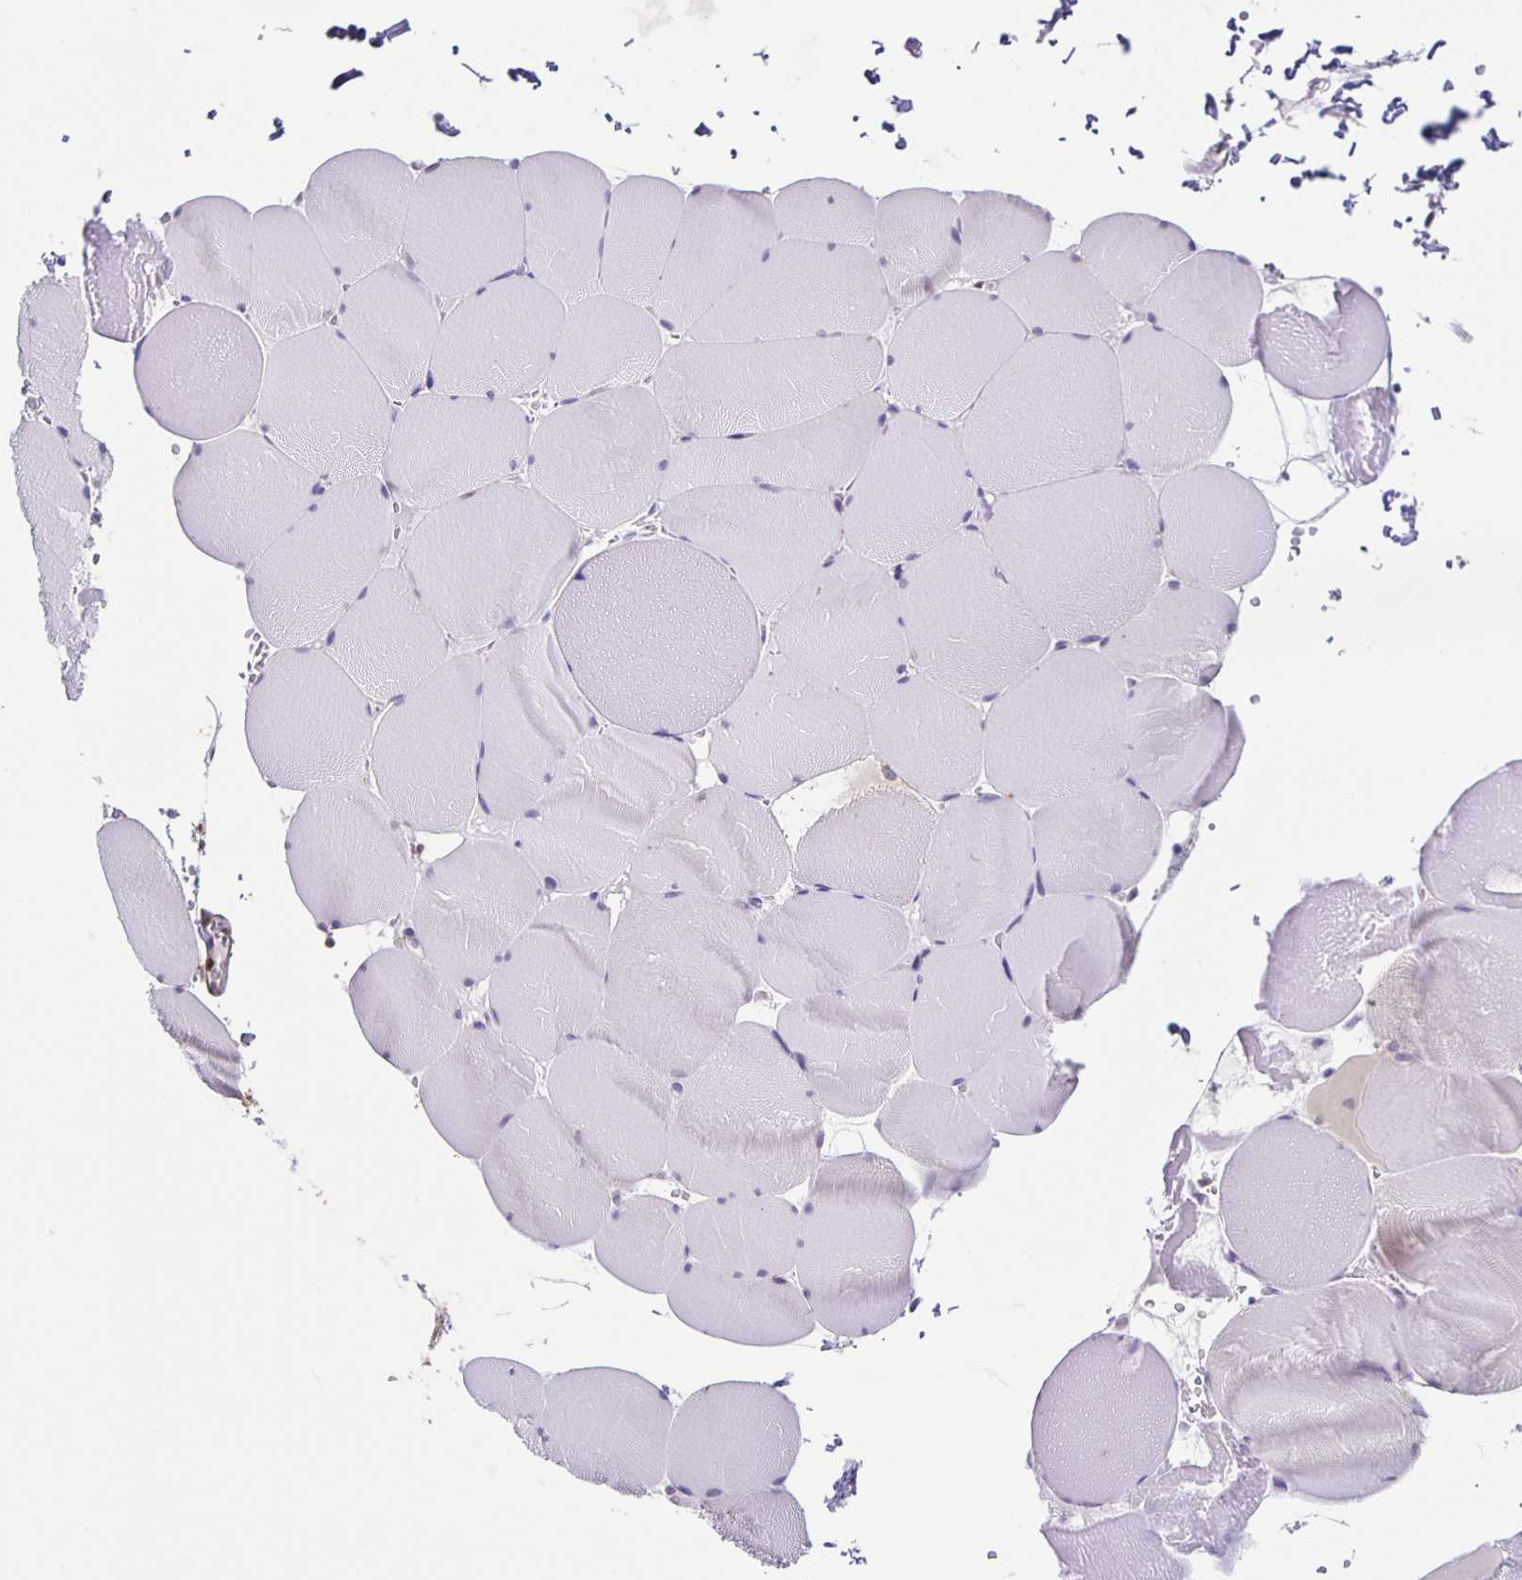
{"staining": {"intensity": "negative", "quantity": "none", "location": "none"}, "tissue": "skeletal muscle", "cell_type": "Myocytes", "image_type": "normal", "snomed": [{"axis": "morphology", "description": "Normal tissue, NOS"}, {"axis": "topography", "description": "Skeletal muscle"}, {"axis": "topography", "description": "Head-Neck"}], "caption": "DAB (3,3'-diaminobenzidine) immunohistochemical staining of benign skeletal muscle shows no significant expression in myocytes.", "gene": "TPPP", "patient": {"sex": "male", "age": 66}}